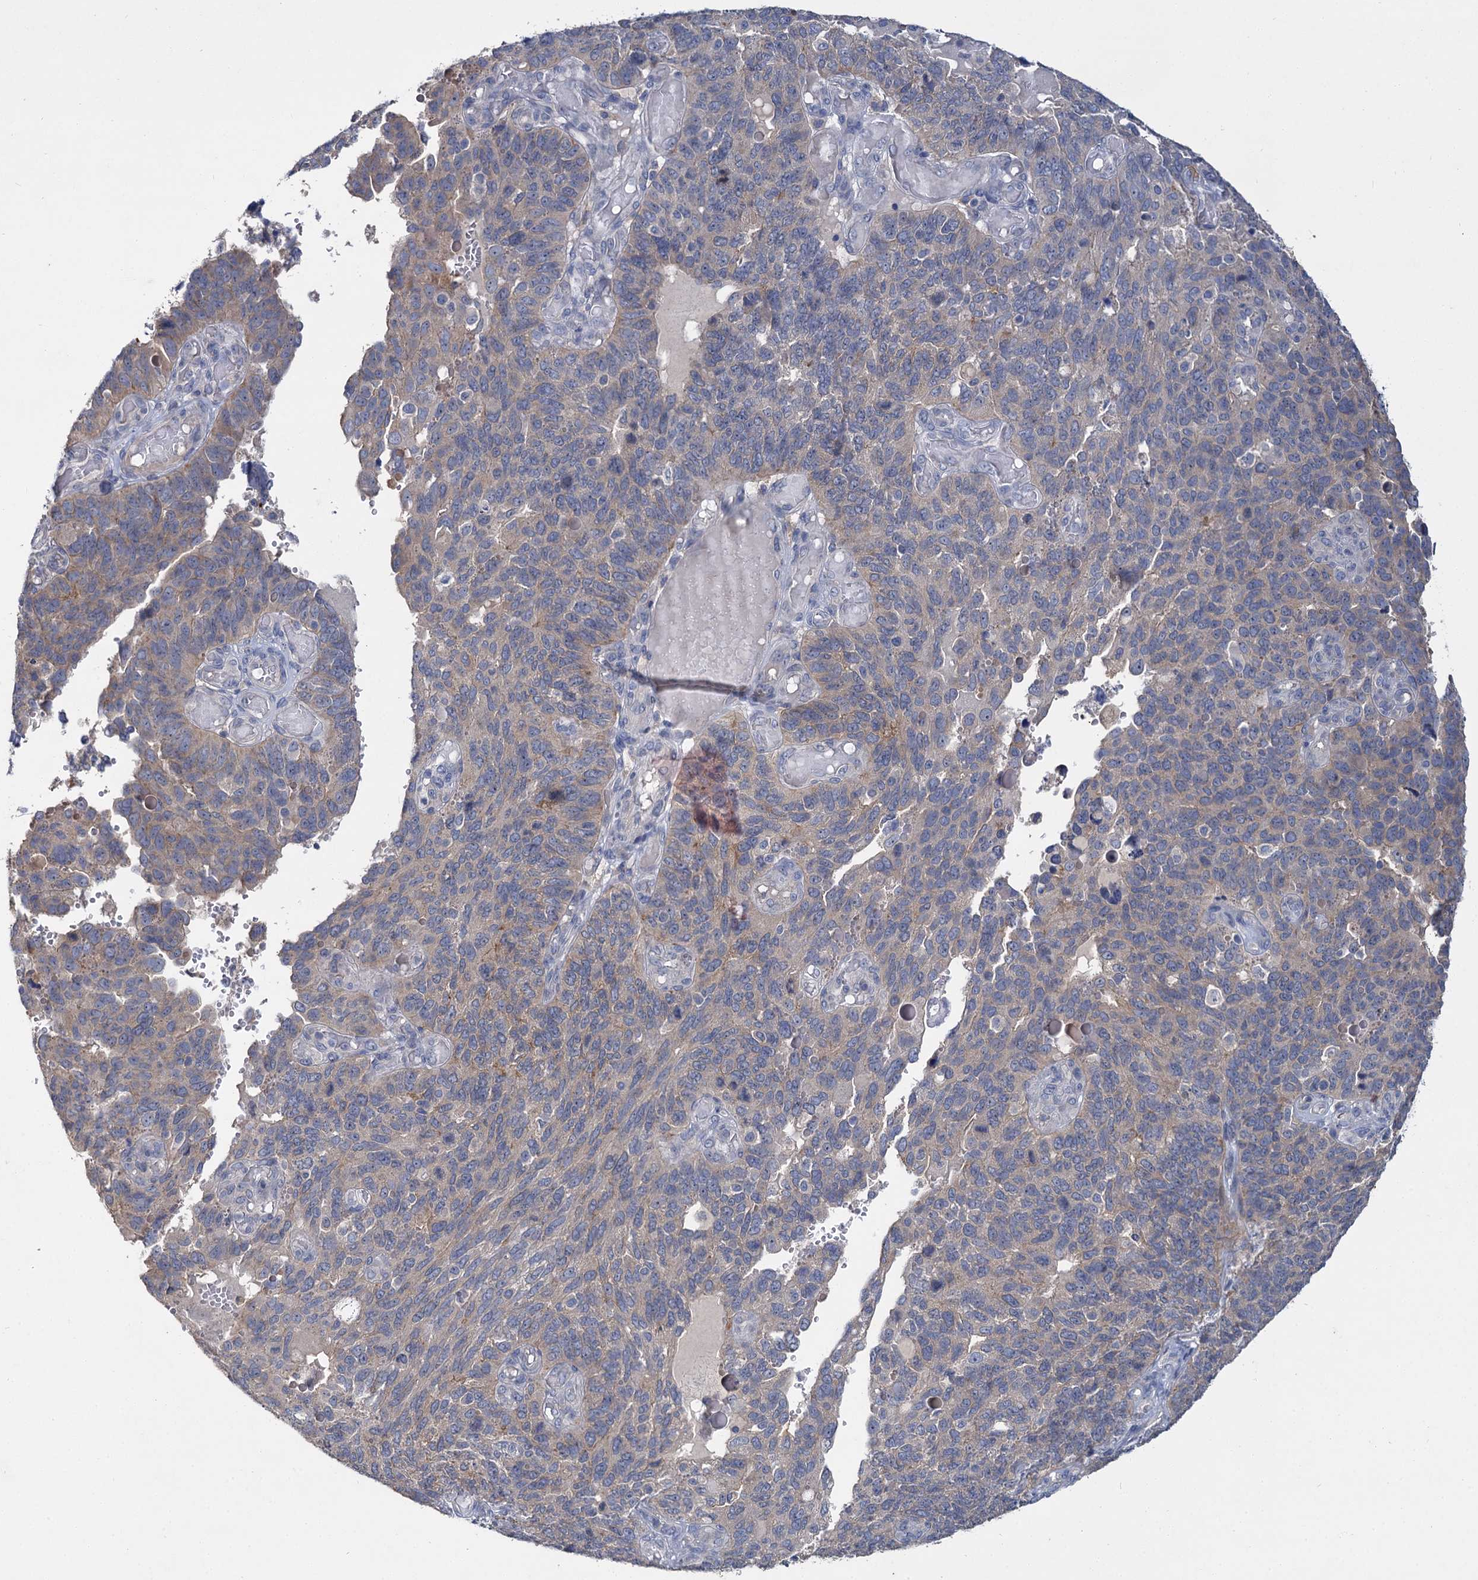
{"staining": {"intensity": "weak", "quantity": "<25%", "location": "cytoplasmic/membranous"}, "tissue": "endometrial cancer", "cell_type": "Tumor cells", "image_type": "cancer", "snomed": [{"axis": "morphology", "description": "Adenocarcinoma, NOS"}, {"axis": "topography", "description": "Endometrium"}], "caption": "A high-resolution histopathology image shows IHC staining of endometrial cancer, which displays no significant staining in tumor cells.", "gene": "ATP9A", "patient": {"sex": "female", "age": 66}}